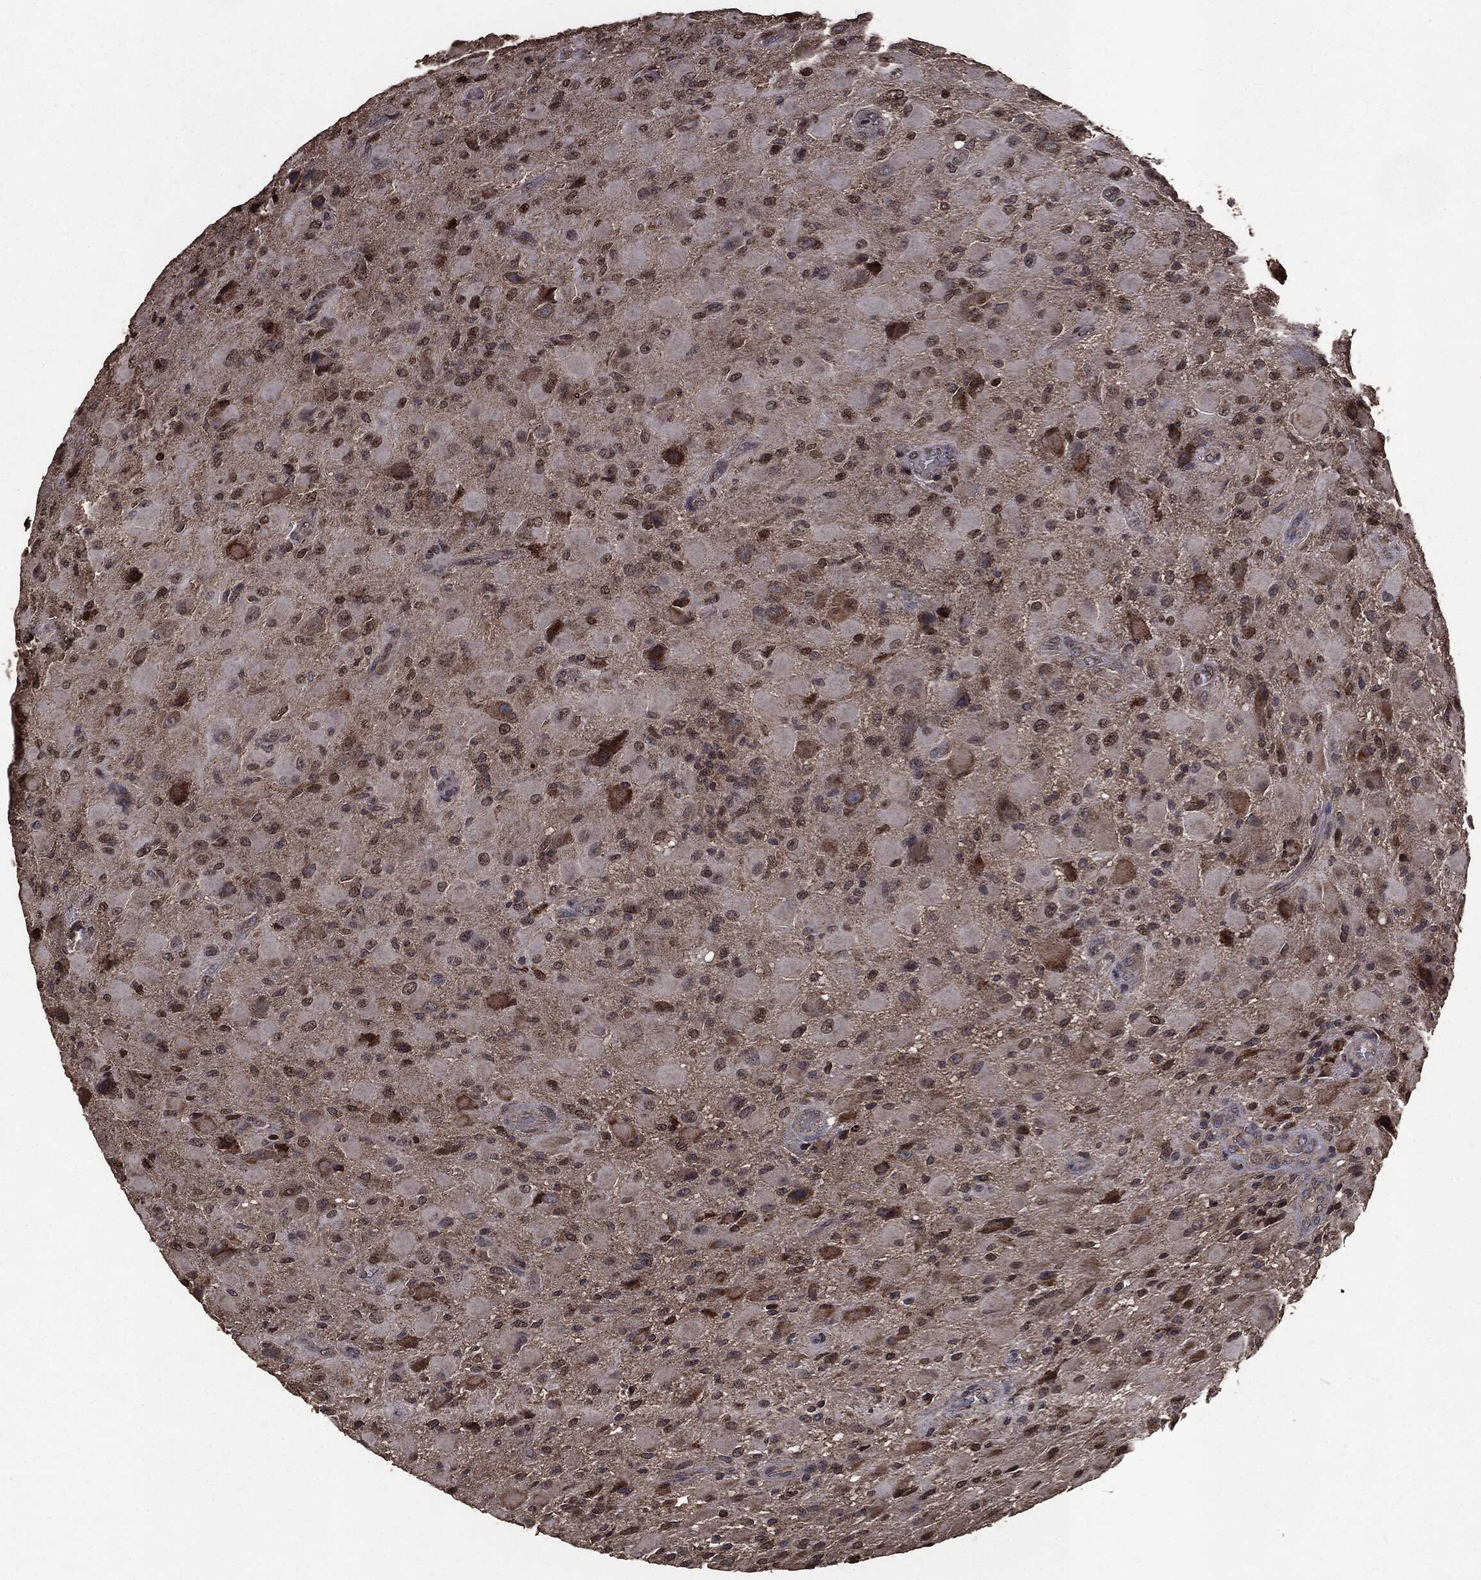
{"staining": {"intensity": "moderate", "quantity": "25%-75%", "location": "cytoplasmic/membranous"}, "tissue": "glioma", "cell_type": "Tumor cells", "image_type": "cancer", "snomed": [{"axis": "morphology", "description": "Glioma, malignant, High grade"}, {"axis": "topography", "description": "Cerebral cortex"}], "caption": "Human glioma stained for a protein (brown) reveals moderate cytoplasmic/membranous positive staining in approximately 25%-75% of tumor cells.", "gene": "PPP6R2", "patient": {"sex": "male", "age": 35}}